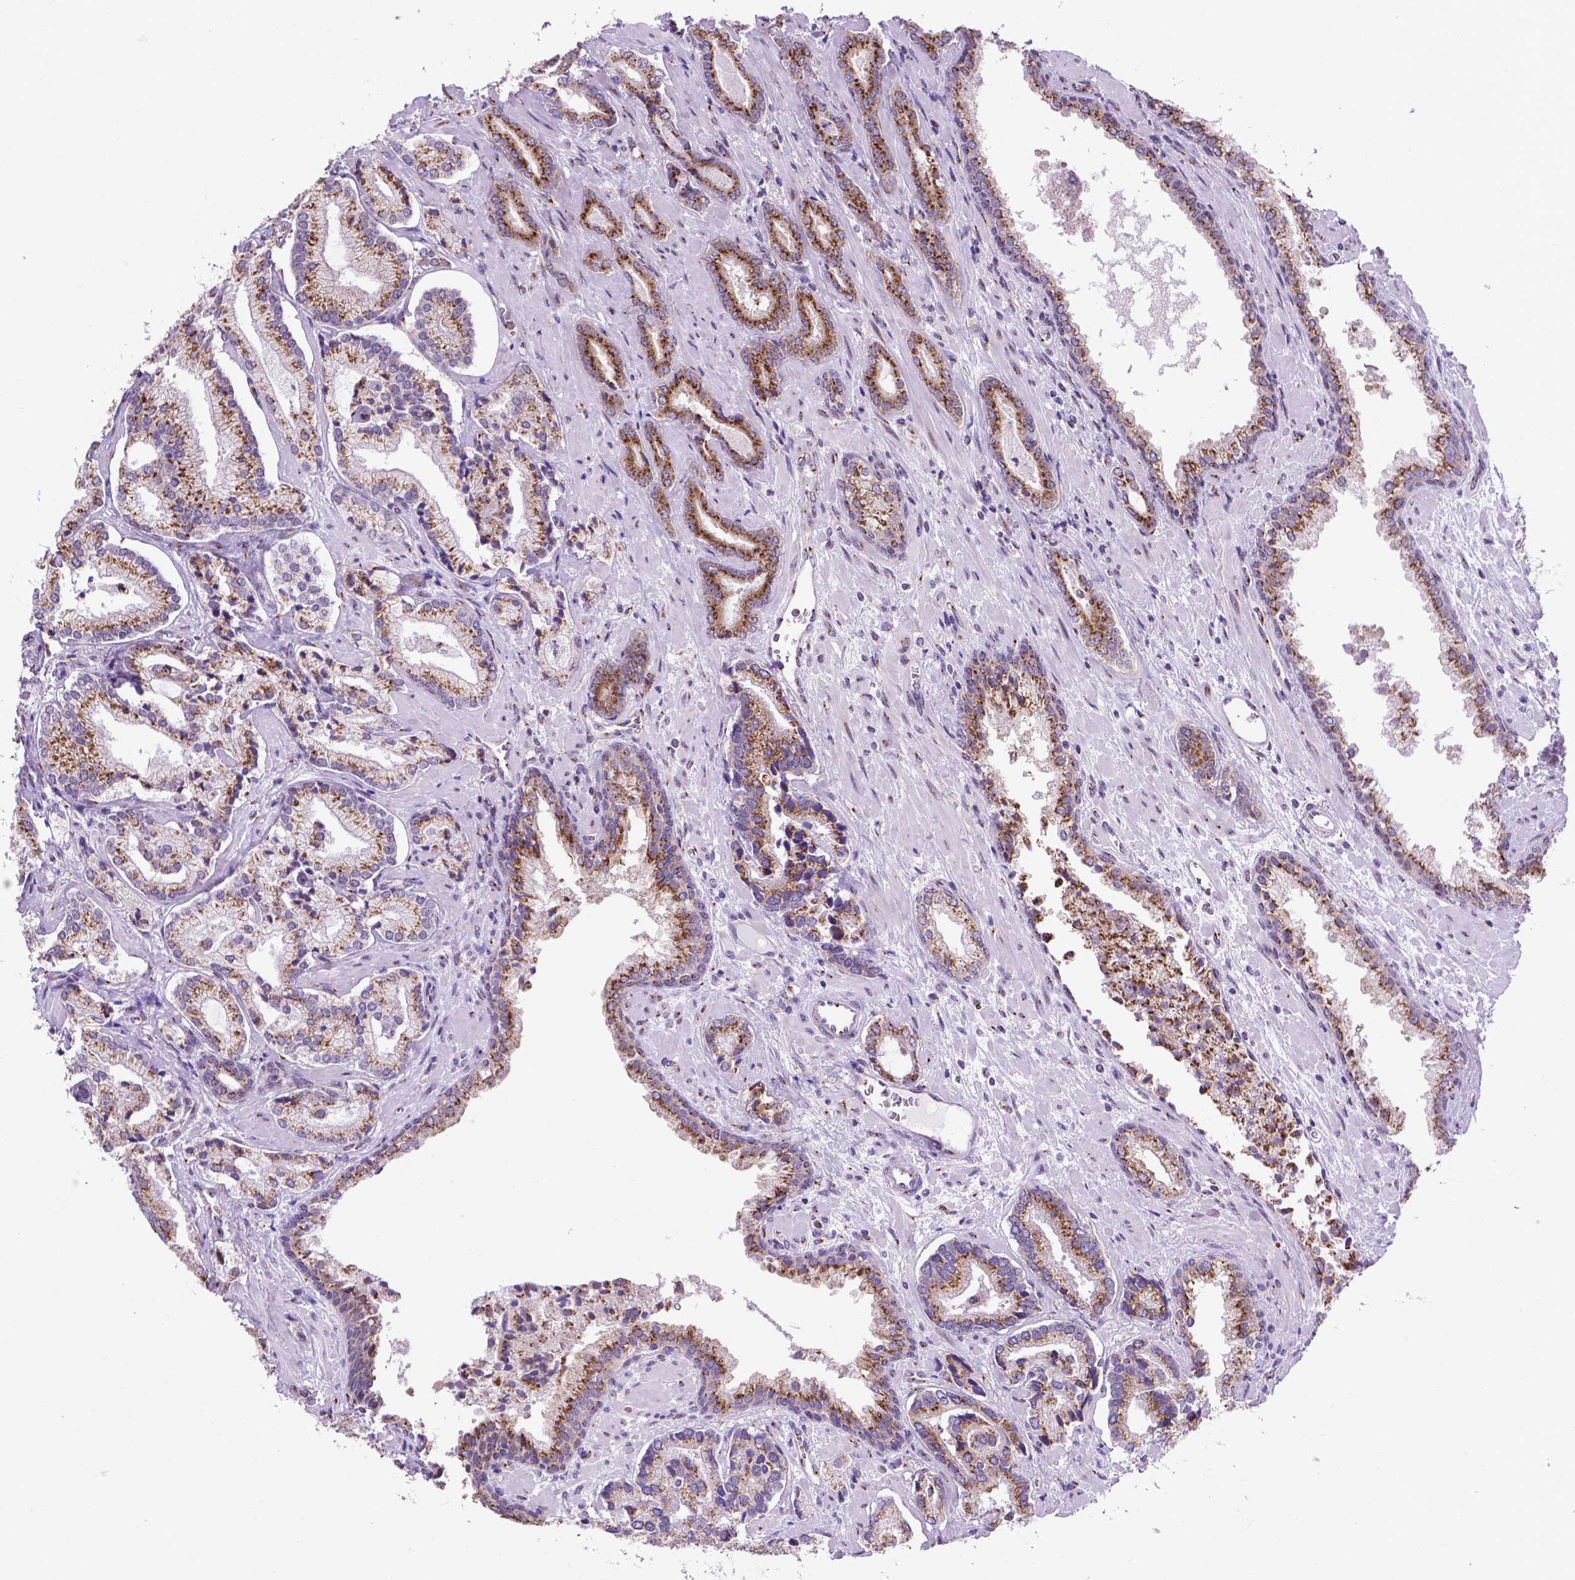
{"staining": {"intensity": "moderate", "quantity": ">75%", "location": "cytoplasmic/membranous"}, "tissue": "prostate cancer", "cell_type": "Tumor cells", "image_type": "cancer", "snomed": [{"axis": "morphology", "description": "Adenocarcinoma, Low grade"}, {"axis": "topography", "description": "Prostate"}], "caption": "The micrograph shows staining of prostate cancer (adenocarcinoma (low-grade)), revealing moderate cytoplasmic/membranous protein staining (brown color) within tumor cells. (DAB IHC with brightfield microscopy, high magnification).", "gene": "MRPL10", "patient": {"sex": "male", "age": 61}}